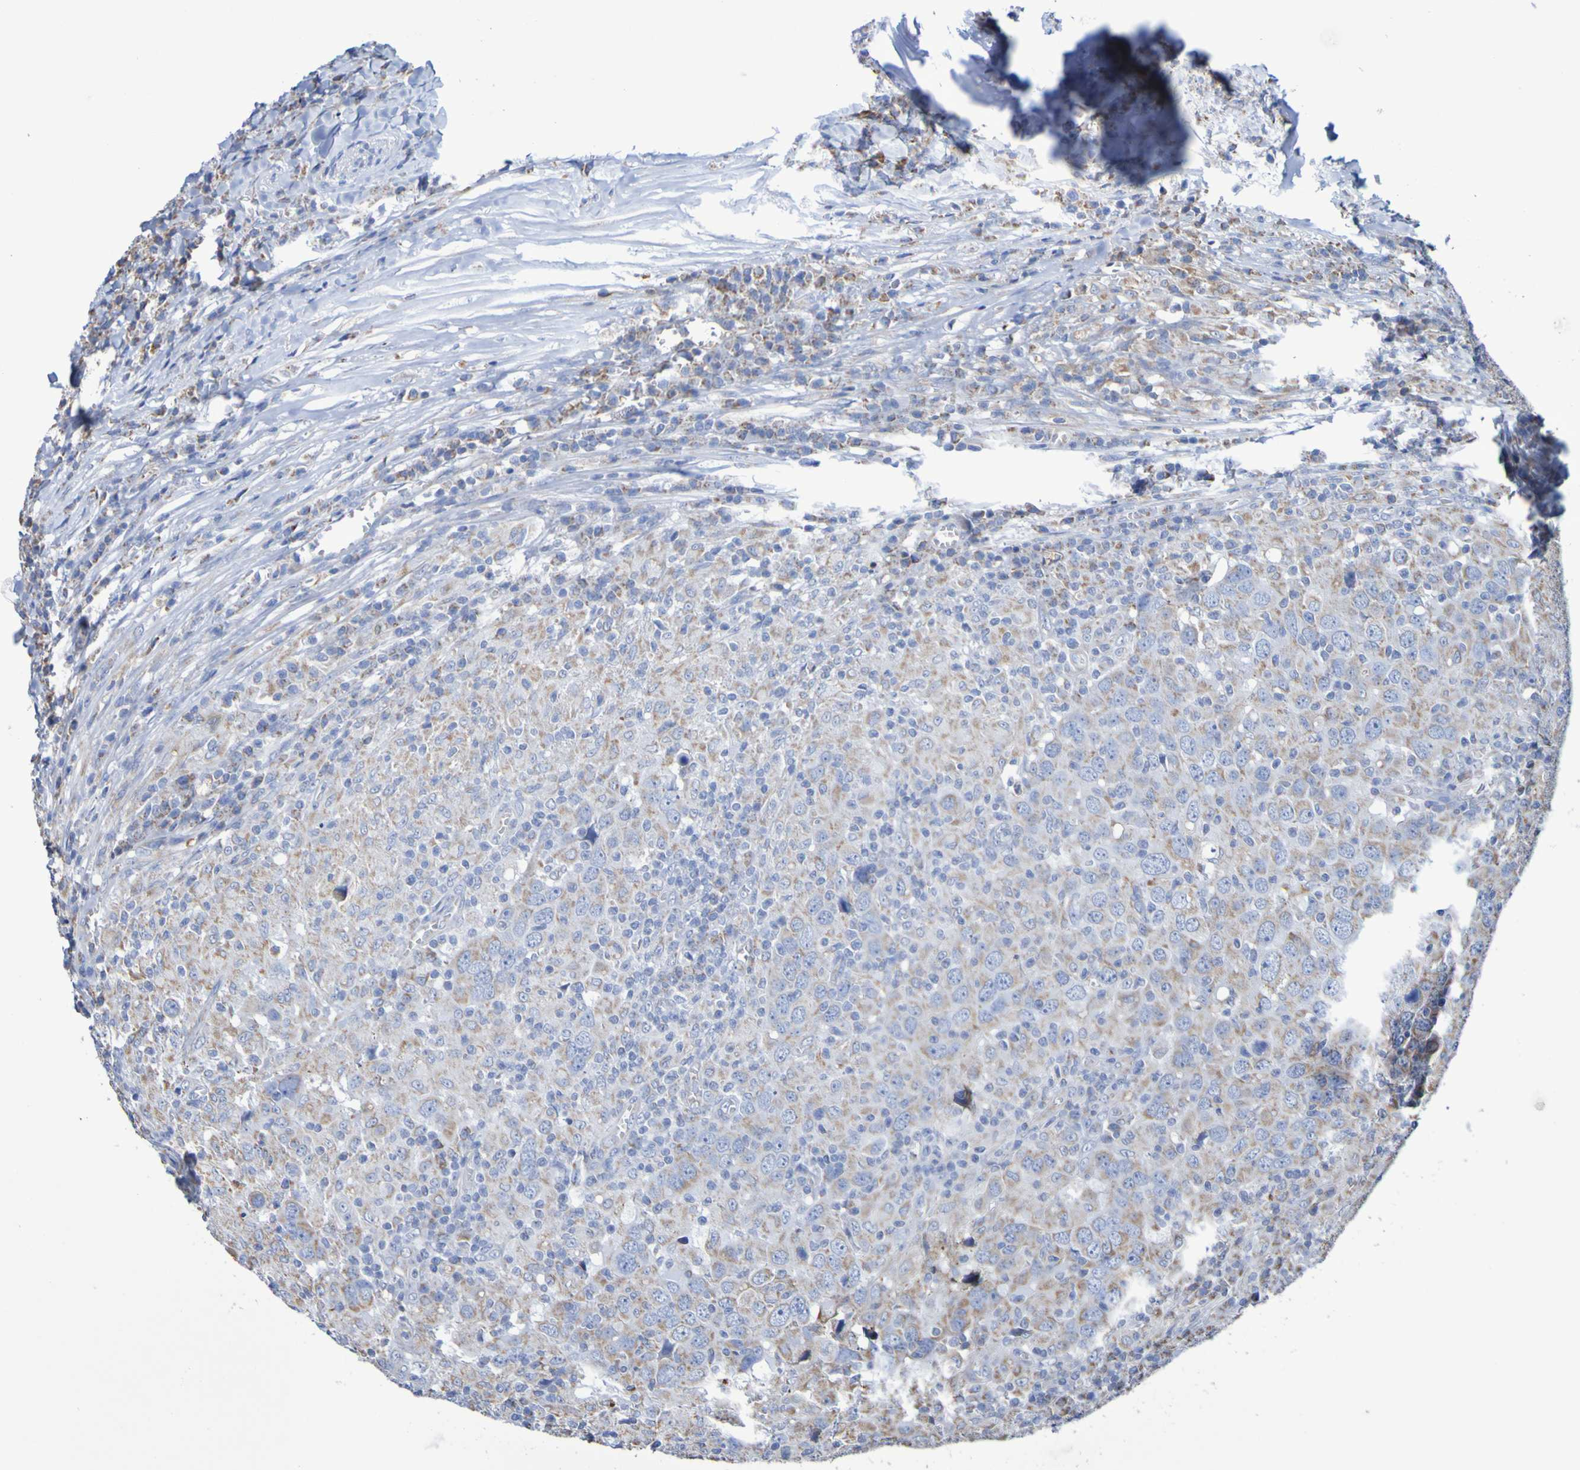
{"staining": {"intensity": "moderate", "quantity": ">75%", "location": "cytoplasmic/membranous"}, "tissue": "head and neck cancer", "cell_type": "Tumor cells", "image_type": "cancer", "snomed": [{"axis": "morphology", "description": "Adenocarcinoma, NOS"}, {"axis": "topography", "description": "Salivary gland"}, {"axis": "topography", "description": "Head-Neck"}], "caption": "A photomicrograph of head and neck cancer stained for a protein shows moderate cytoplasmic/membranous brown staining in tumor cells.", "gene": "CNTN2", "patient": {"sex": "female", "age": 65}}